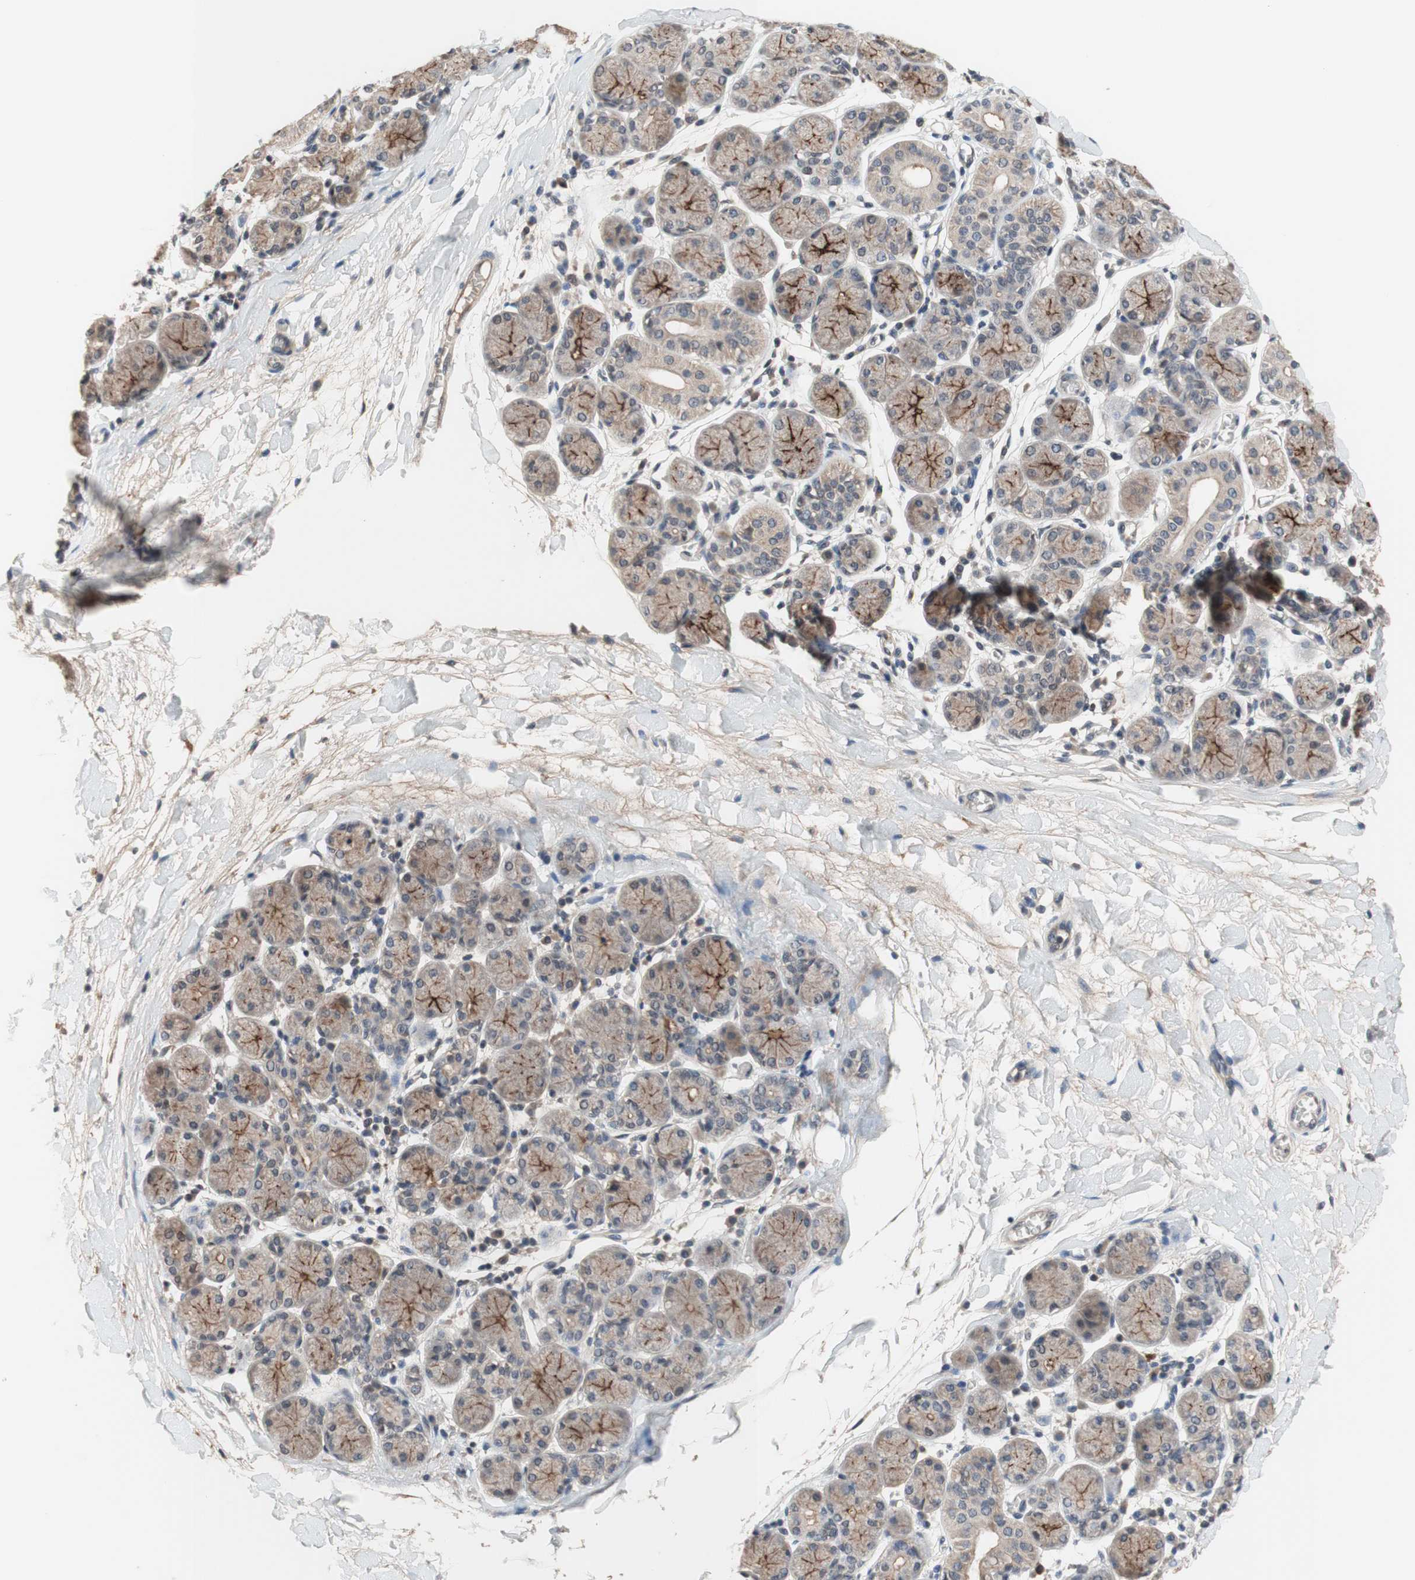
{"staining": {"intensity": "moderate", "quantity": "25%-75%", "location": "cytoplasmic/membranous"}, "tissue": "salivary gland", "cell_type": "Glandular cells", "image_type": "normal", "snomed": [{"axis": "morphology", "description": "Normal tissue, NOS"}, {"axis": "topography", "description": "Salivary gland"}], "caption": "Immunohistochemistry (IHC) of unremarkable human salivary gland demonstrates medium levels of moderate cytoplasmic/membranous positivity in approximately 25%-75% of glandular cells. (Stains: DAB in brown, nuclei in blue, Microscopy: brightfield microscopy at high magnification).", "gene": "CD55", "patient": {"sex": "female", "age": 24}}